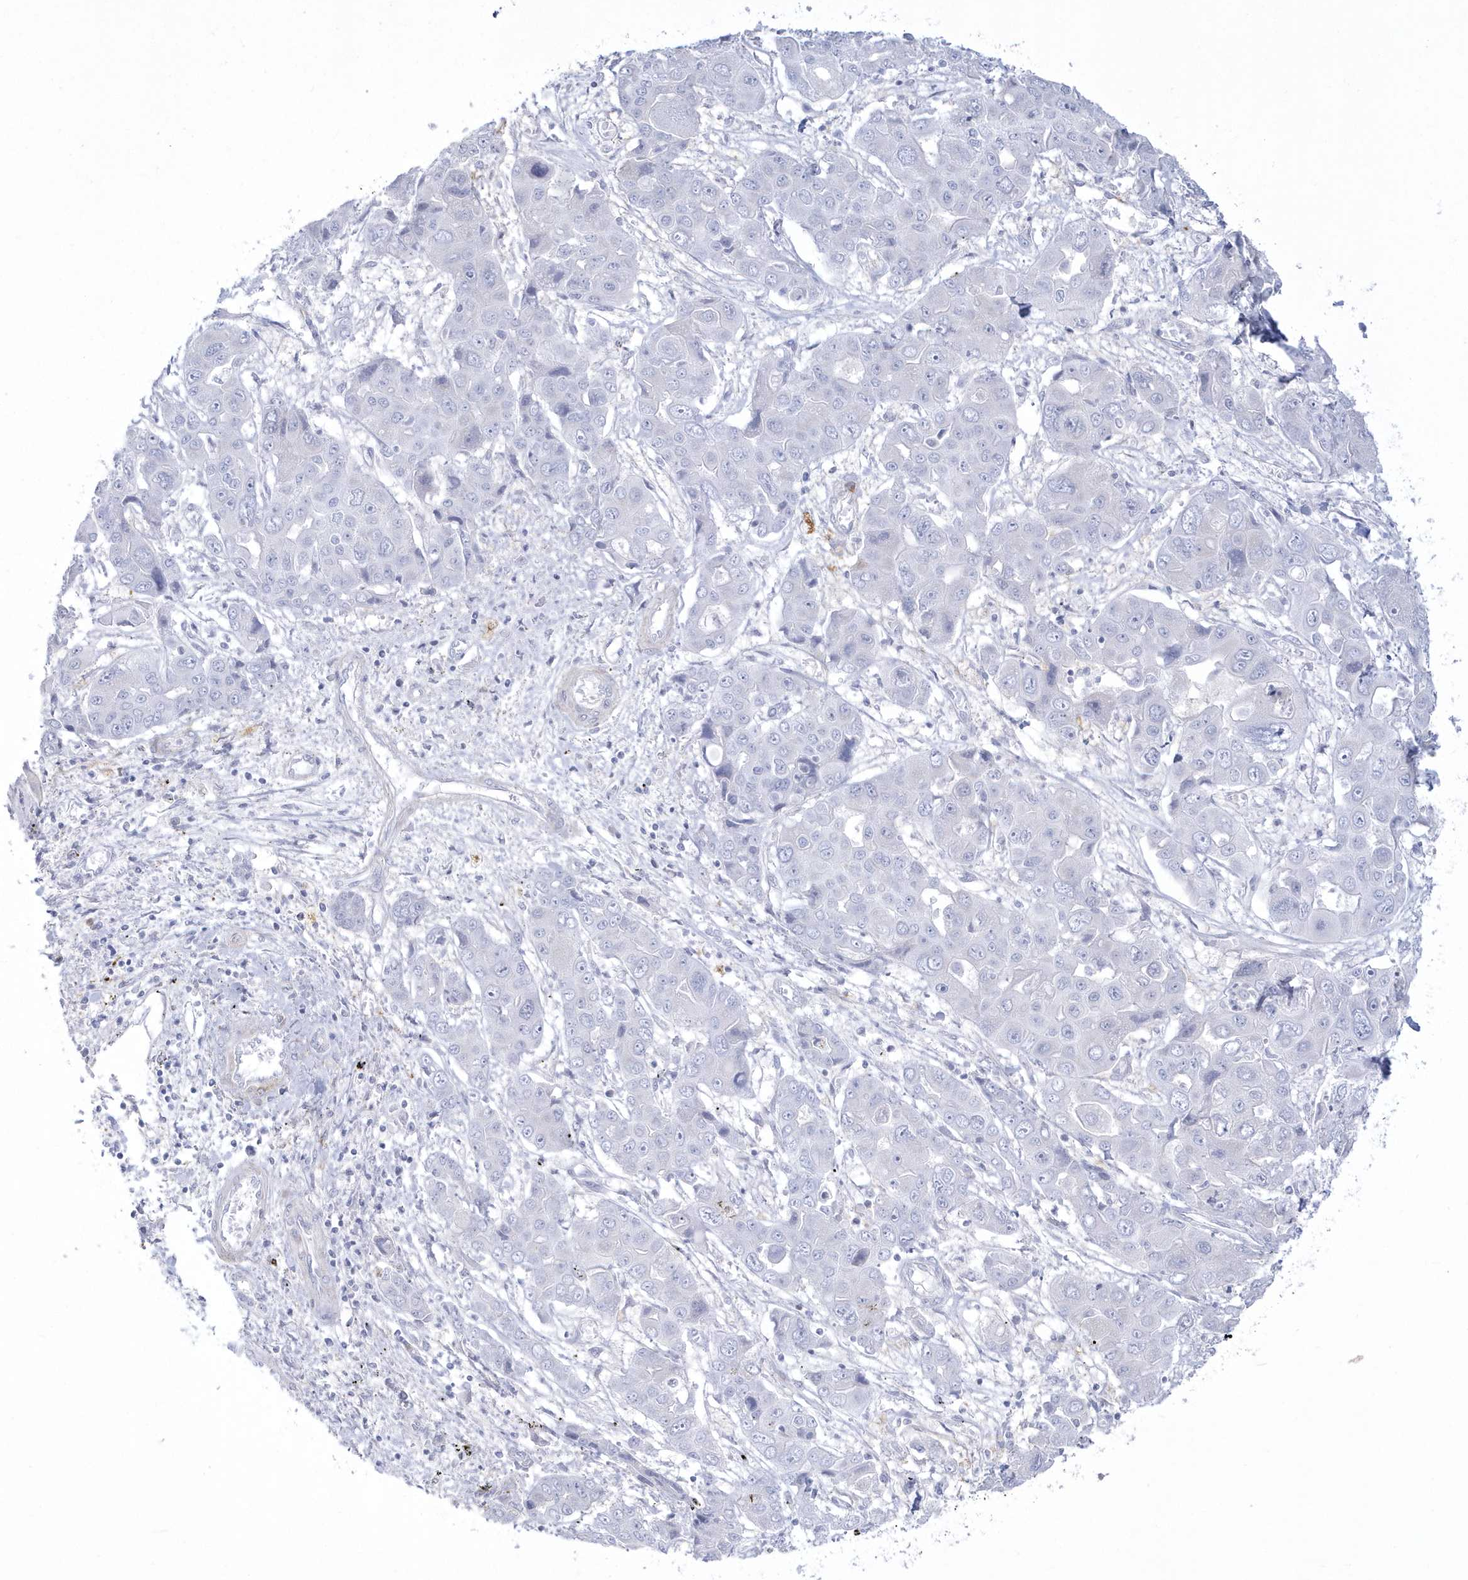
{"staining": {"intensity": "negative", "quantity": "none", "location": "none"}, "tissue": "liver cancer", "cell_type": "Tumor cells", "image_type": "cancer", "snomed": [{"axis": "morphology", "description": "Cholangiocarcinoma"}, {"axis": "topography", "description": "Liver"}], "caption": "Photomicrograph shows no significant protein expression in tumor cells of liver cancer (cholangiocarcinoma). (Stains: DAB IHC with hematoxylin counter stain, Microscopy: brightfield microscopy at high magnification).", "gene": "WDR27", "patient": {"sex": "male", "age": 67}}